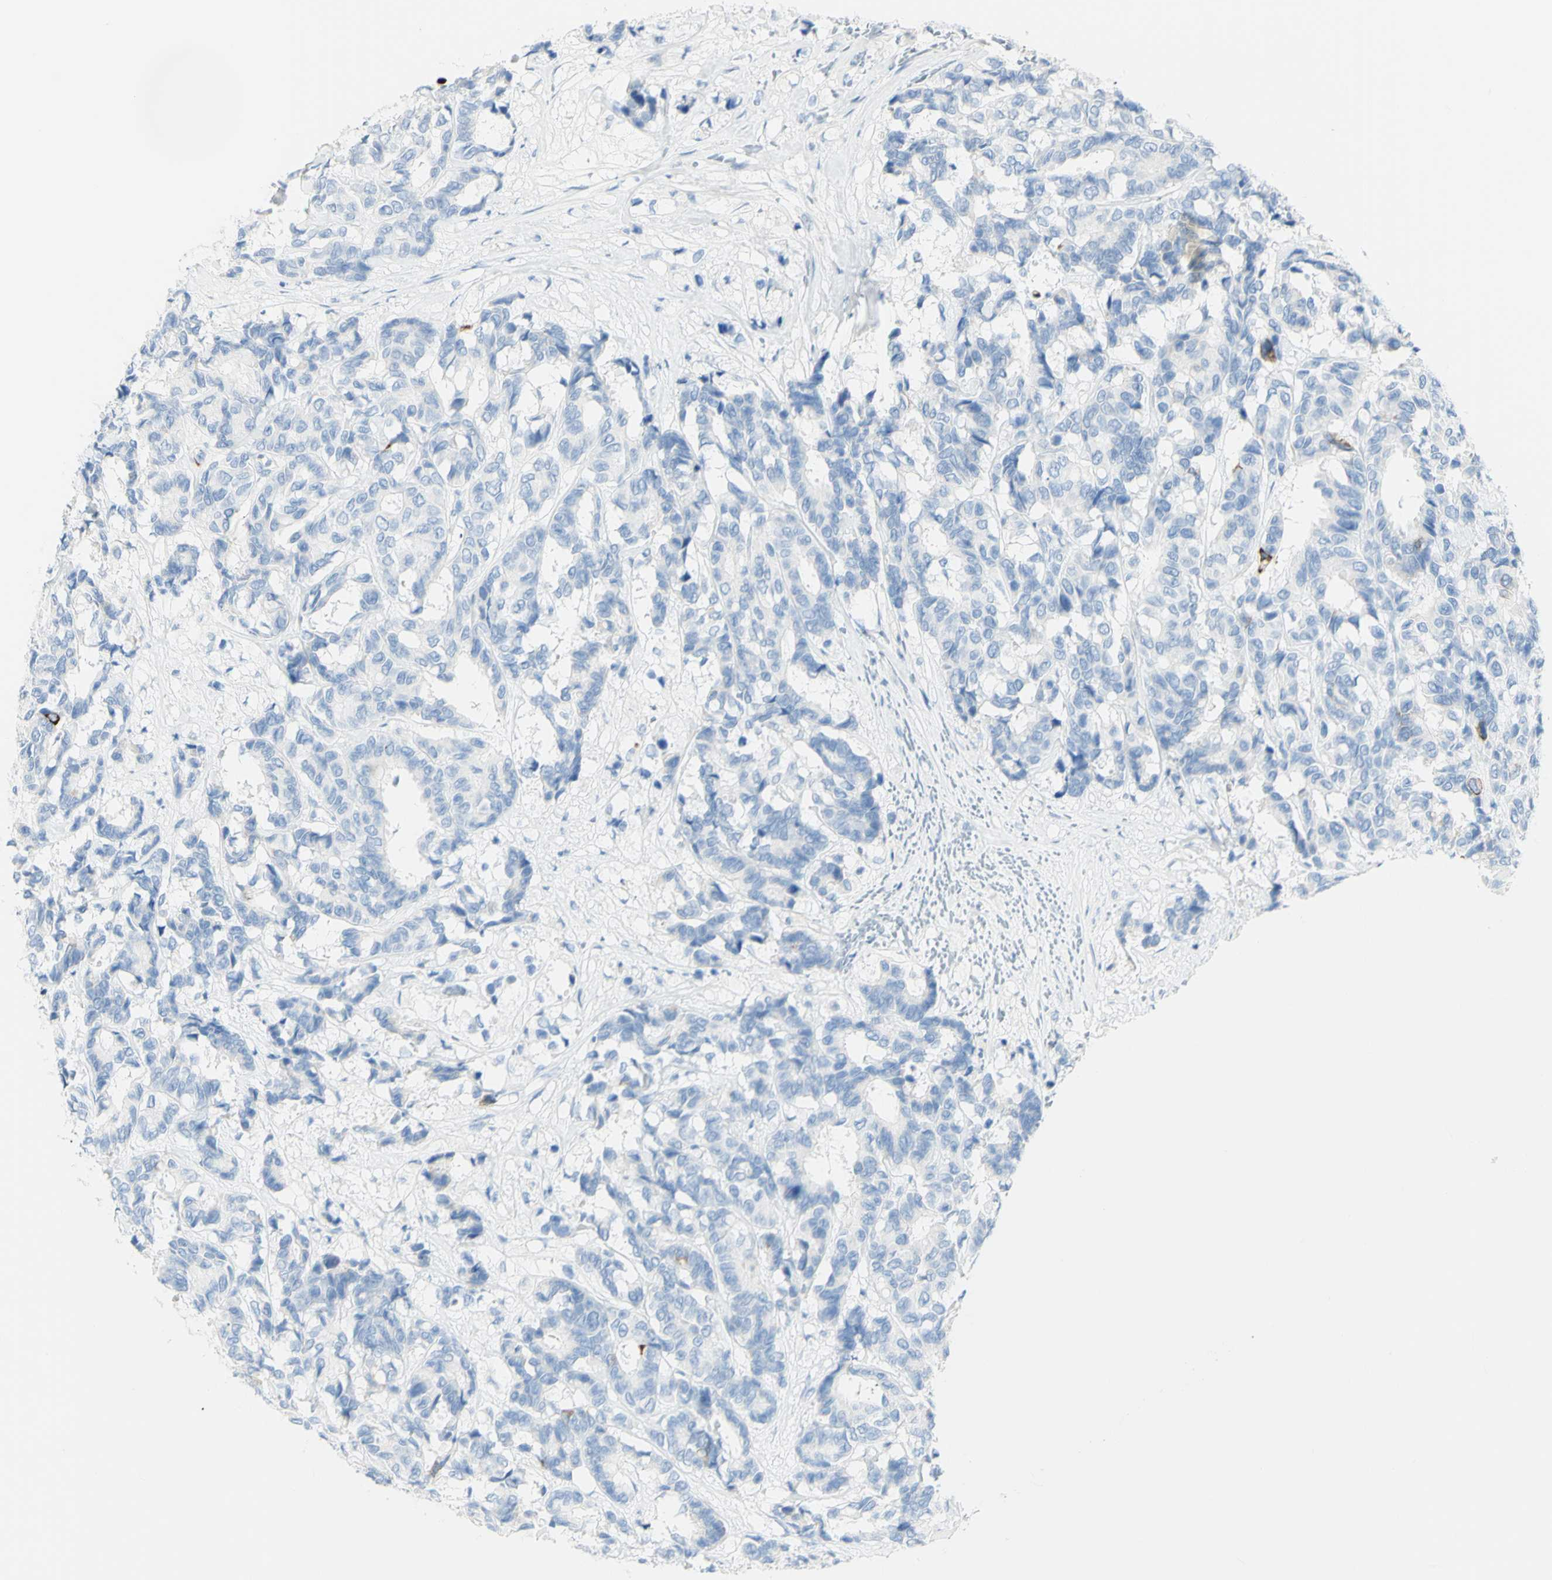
{"staining": {"intensity": "negative", "quantity": "none", "location": "none"}, "tissue": "breast cancer", "cell_type": "Tumor cells", "image_type": "cancer", "snomed": [{"axis": "morphology", "description": "Duct carcinoma"}, {"axis": "topography", "description": "Breast"}], "caption": "A high-resolution histopathology image shows IHC staining of breast infiltrating ductal carcinoma, which exhibits no significant positivity in tumor cells.", "gene": "LETM1", "patient": {"sex": "female", "age": 87}}